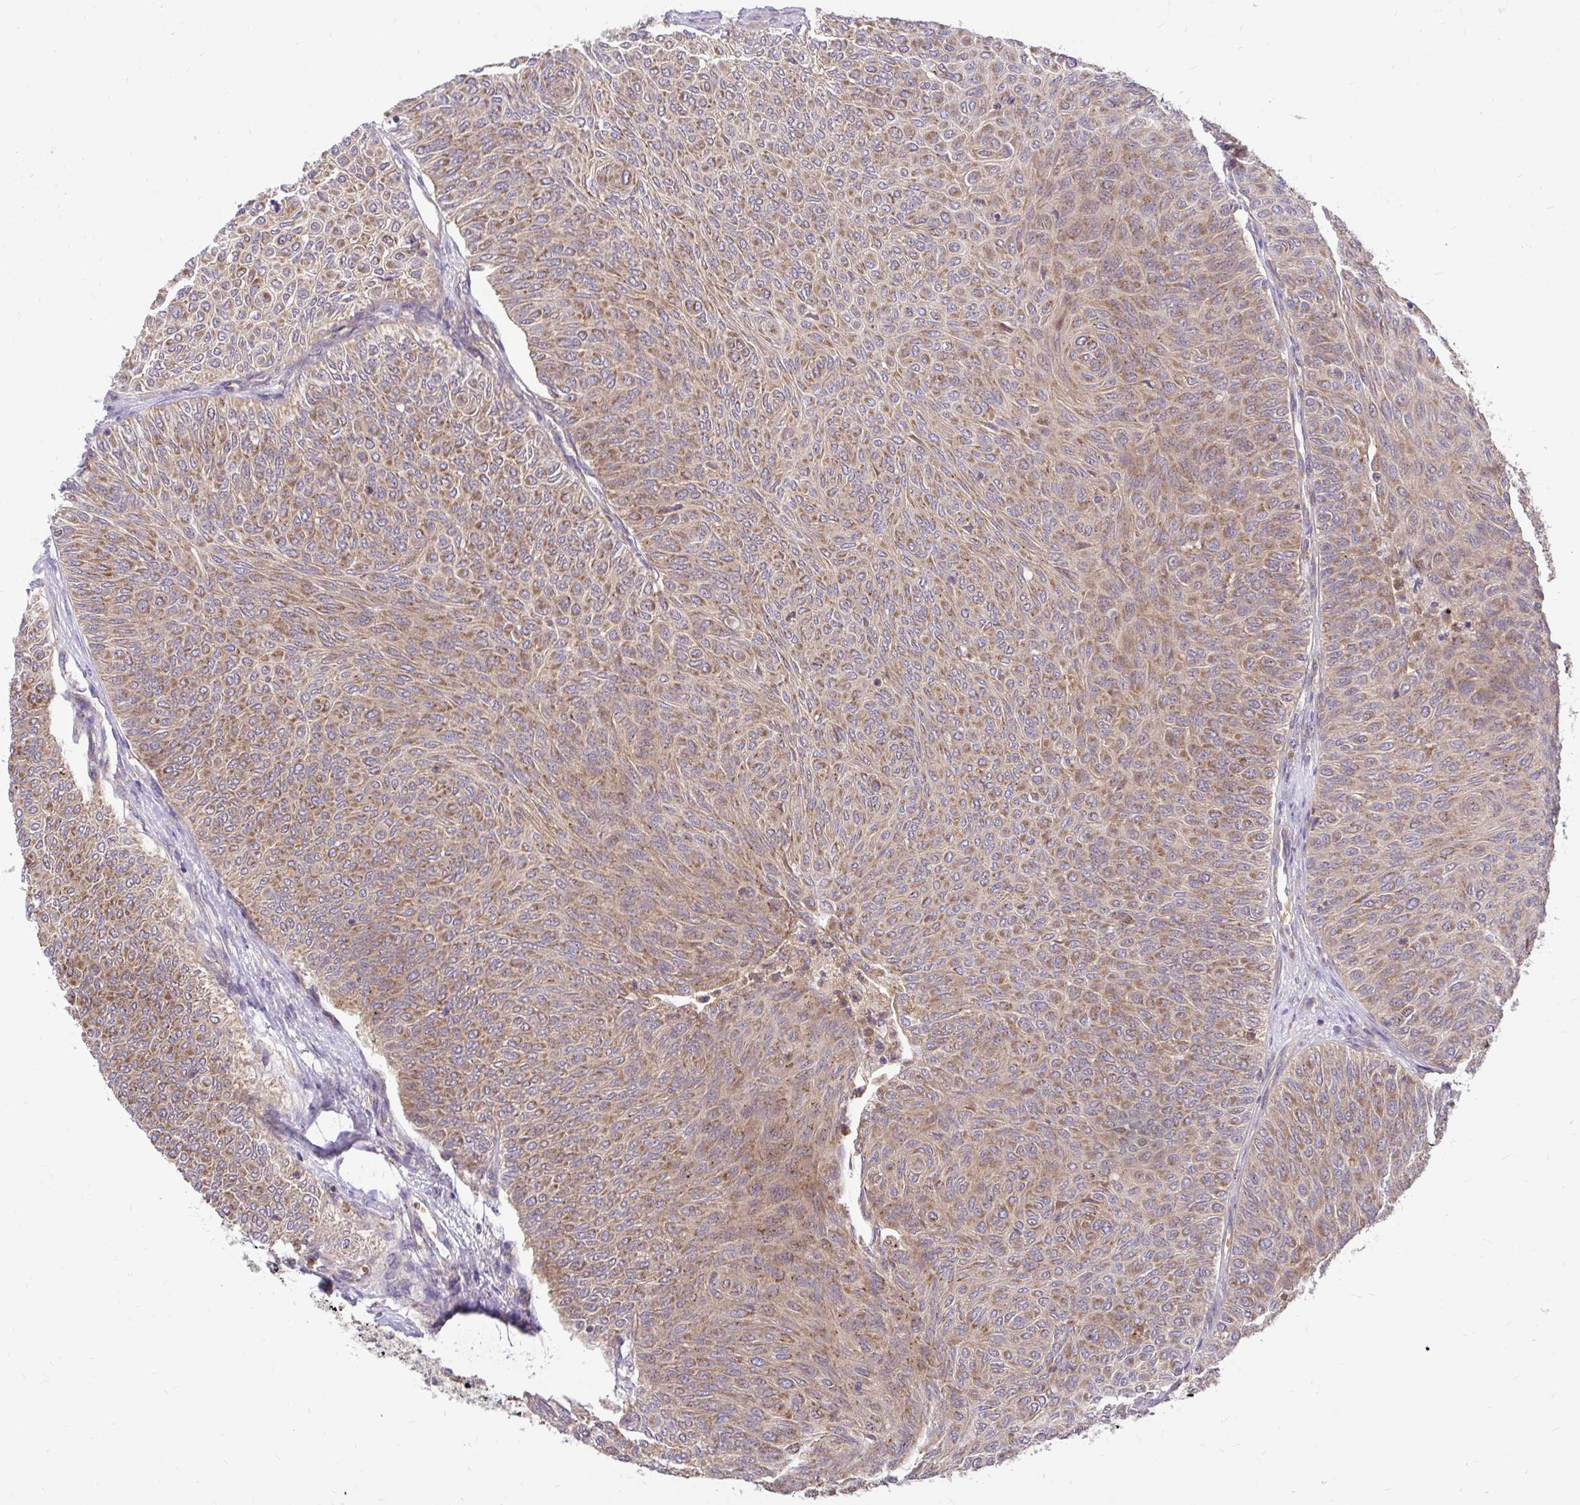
{"staining": {"intensity": "moderate", "quantity": ">75%", "location": "cytoplasmic/membranous"}, "tissue": "urothelial cancer", "cell_type": "Tumor cells", "image_type": "cancer", "snomed": [{"axis": "morphology", "description": "Urothelial carcinoma, Low grade"}, {"axis": "topography", "description": "Urinary bladder"}], "caption": "Tumor cells show medium levels of moderate cytoplasmic/membranous positivity in approximately >75% of cells in human urothelial cancer.", "gene": "VTI1B", "patient": {"sex": "male", "age": 78}}